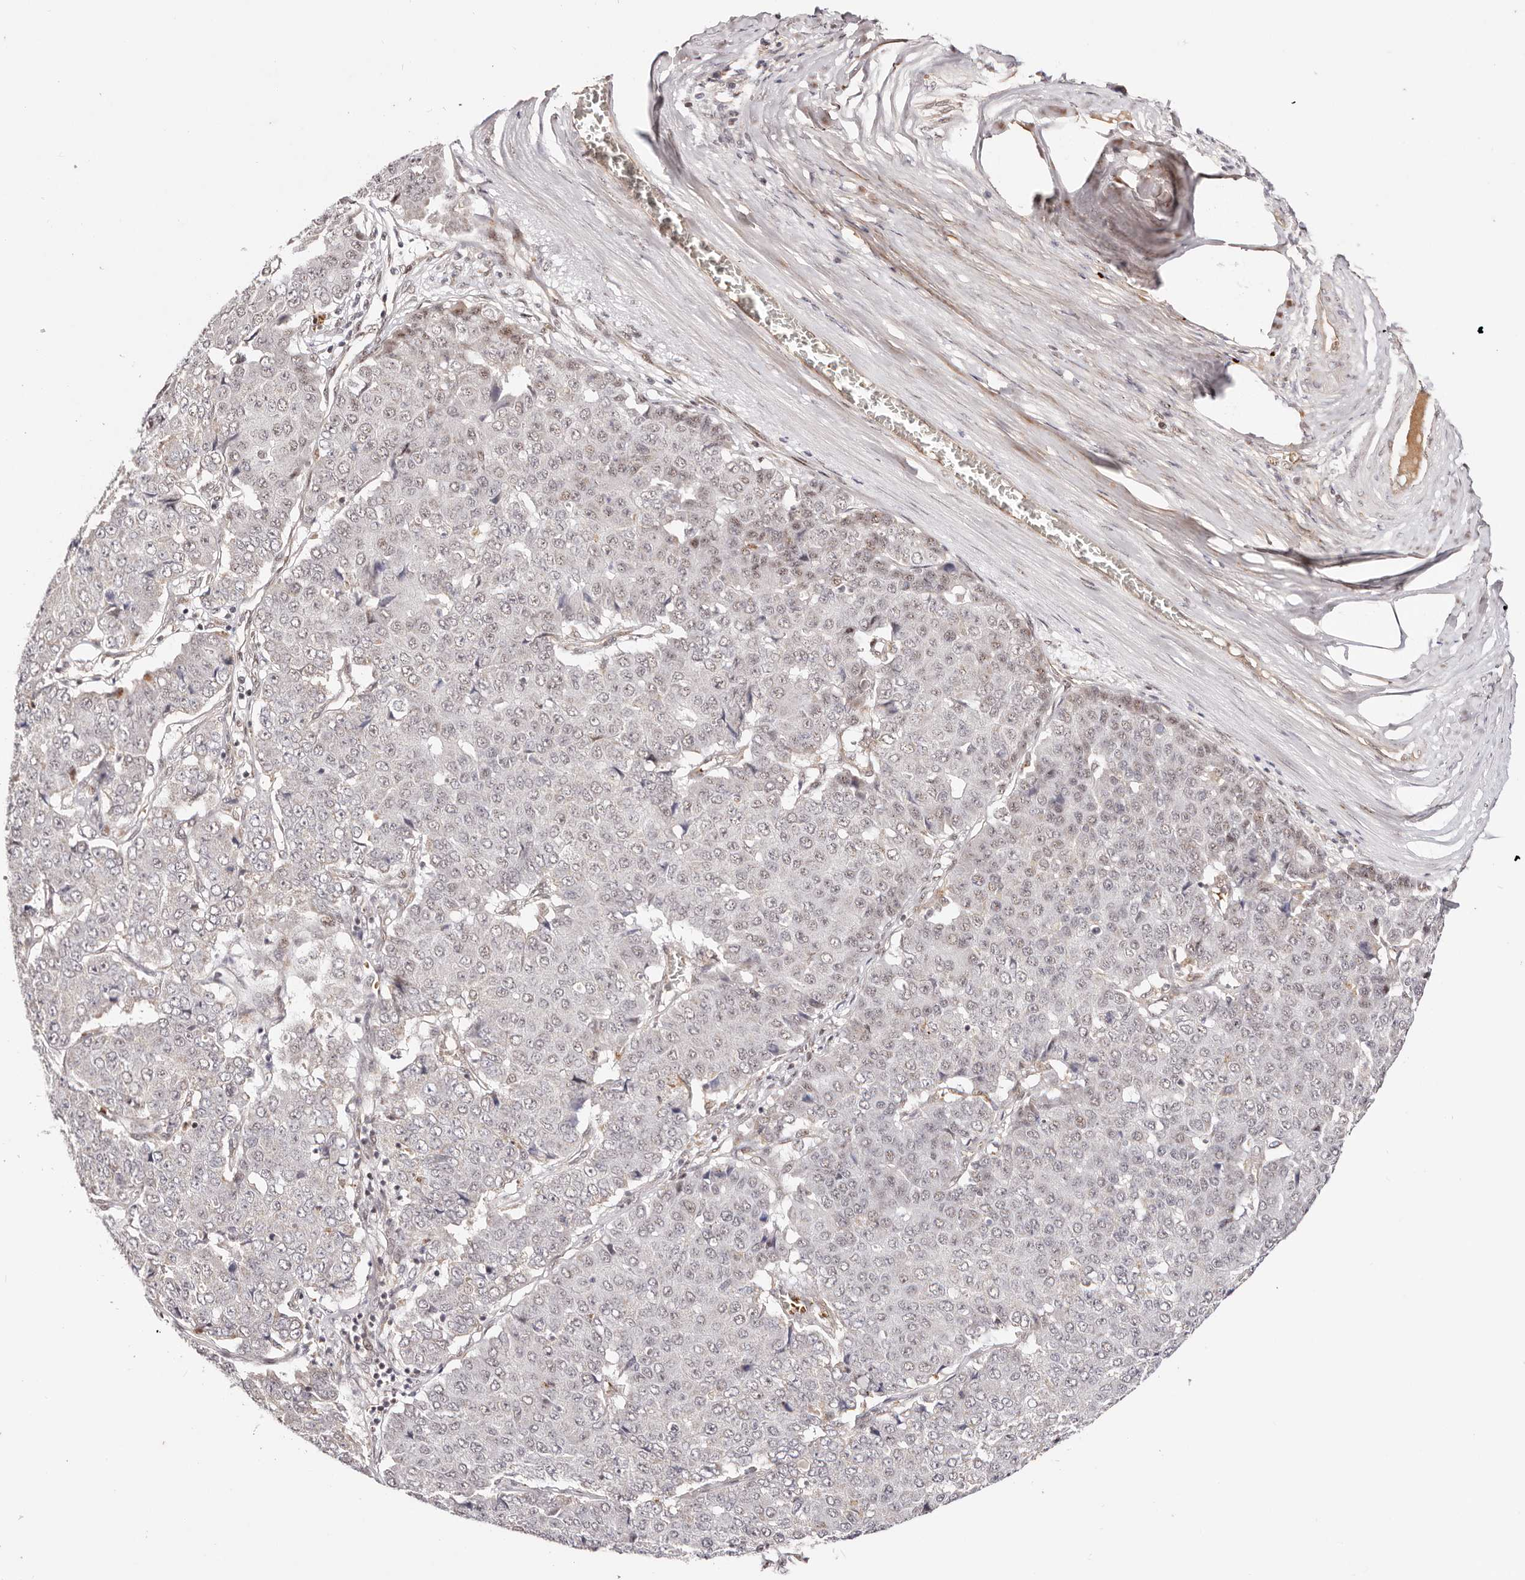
{"staining": {"intensity": "weak", "quantity": "<25%", "location": "nuclear"}, "tissue": "pancreatic cancer", "cell_type": "Tumor cells", "image_type": "cancer", "snomed": [{"axis": "morphology", "description": "Adenocarcinoma, NOS"}, {"axis": "topography", "description": "Pancreas"}], "caption": "Histopathology image shows no significant protein expression in tumor cells of adenocarcinoma (pancreatic). (Brightfield microscopy of DAB (3,3'-diaminobenzidine) IHC at high magnification).", "gene": "WRN", "patient": {"sex": "male", "age": 50}}